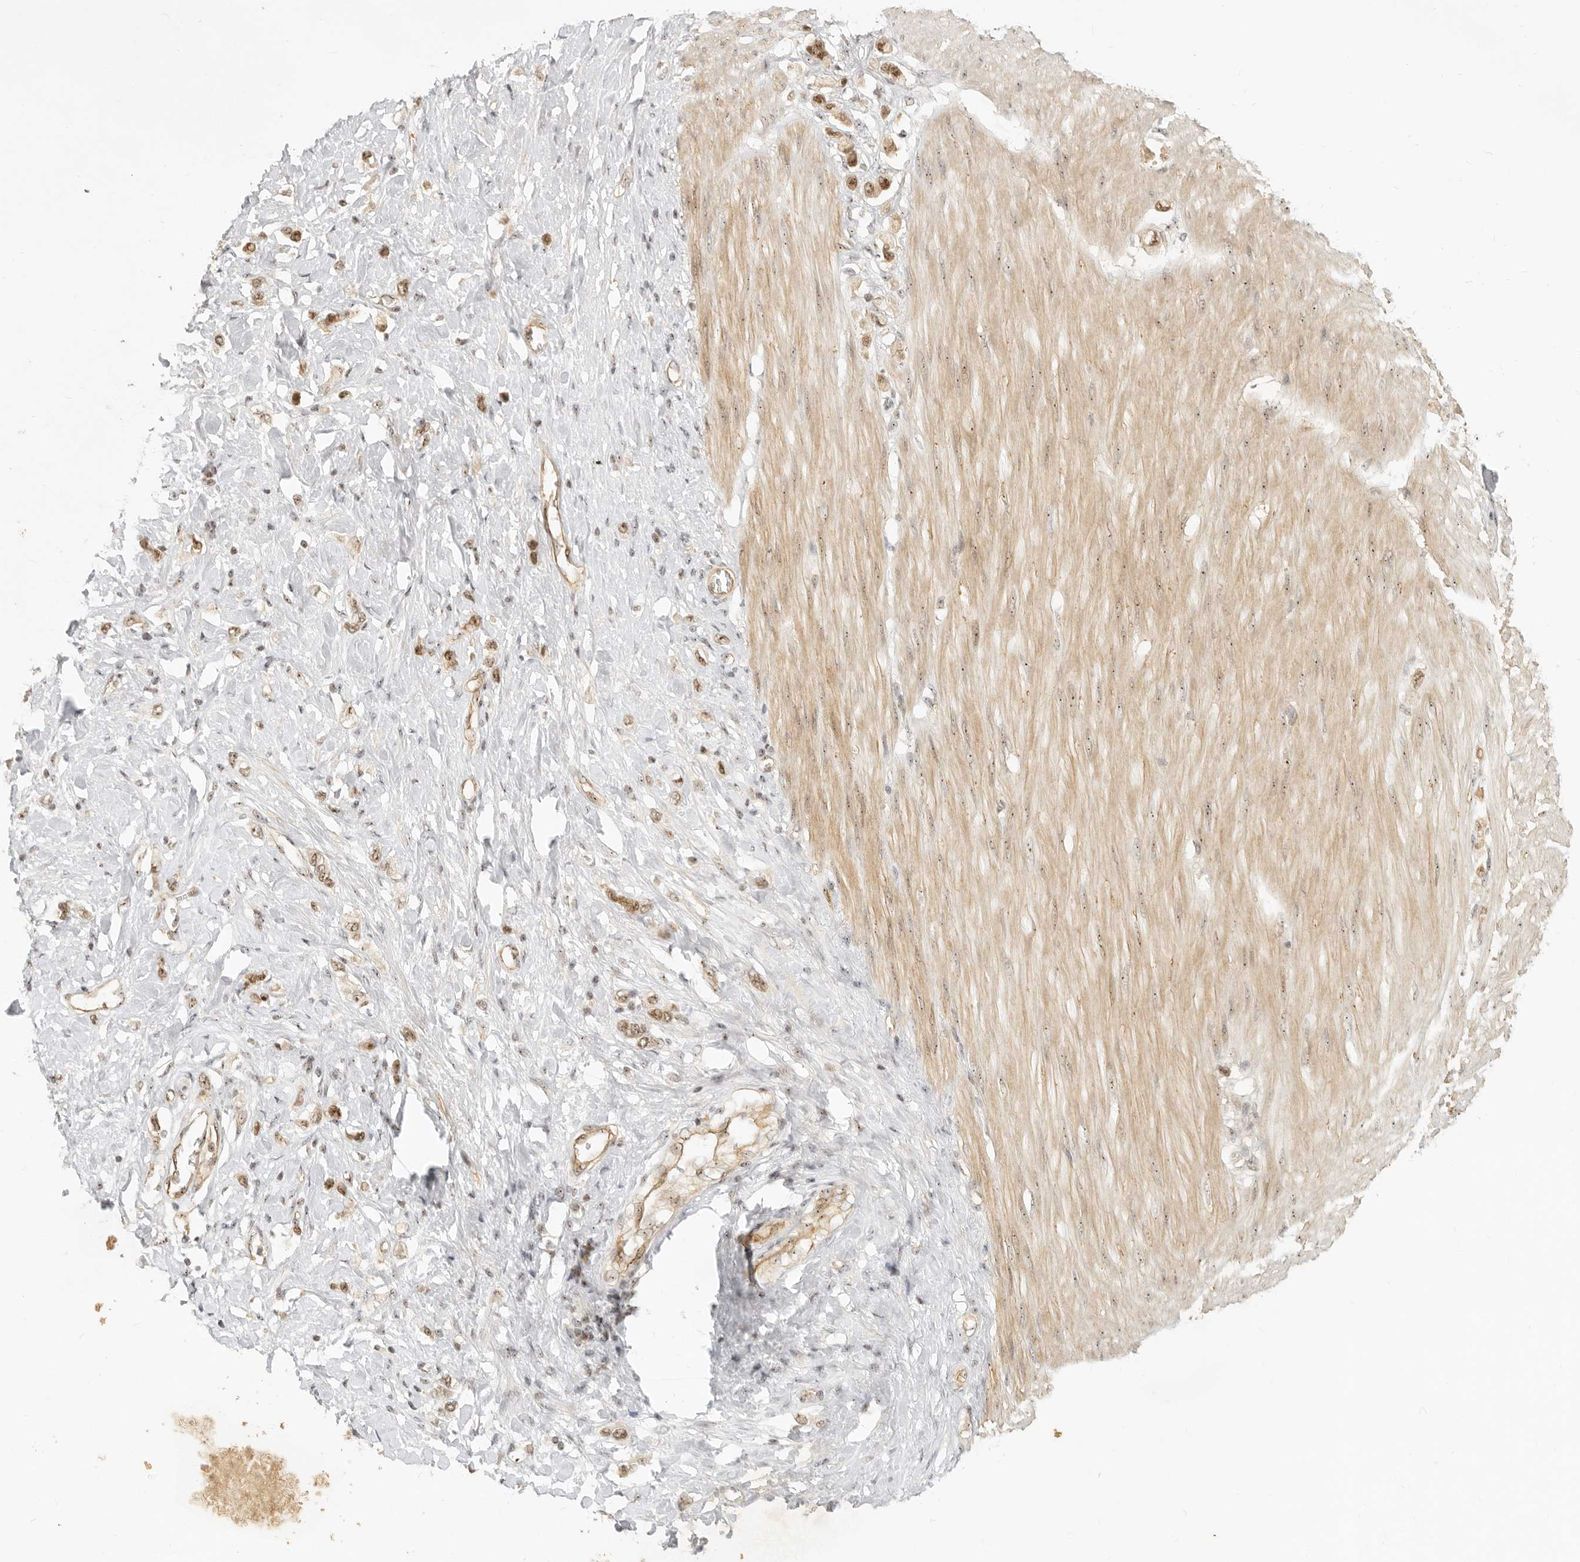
{"staining": {"intensity": "moderate", "quantity": ">75%", "location": "nuclear"}, "tissue": "stomach cancer", "cell_type": "Tumor cells", "image_type": "cancer", "snomed": [{"axis": "morphology", "description": "Adenocarcinoma, NOS"}, {"axis": "topography", "description": "Stomach"}], "caption": "Protein staining shows moderate nuclear positivity in approximately >75% of tumor cells in stomach cancer.", "gene": "BAP1", "patient": {"sex": "female", "age": 65}}